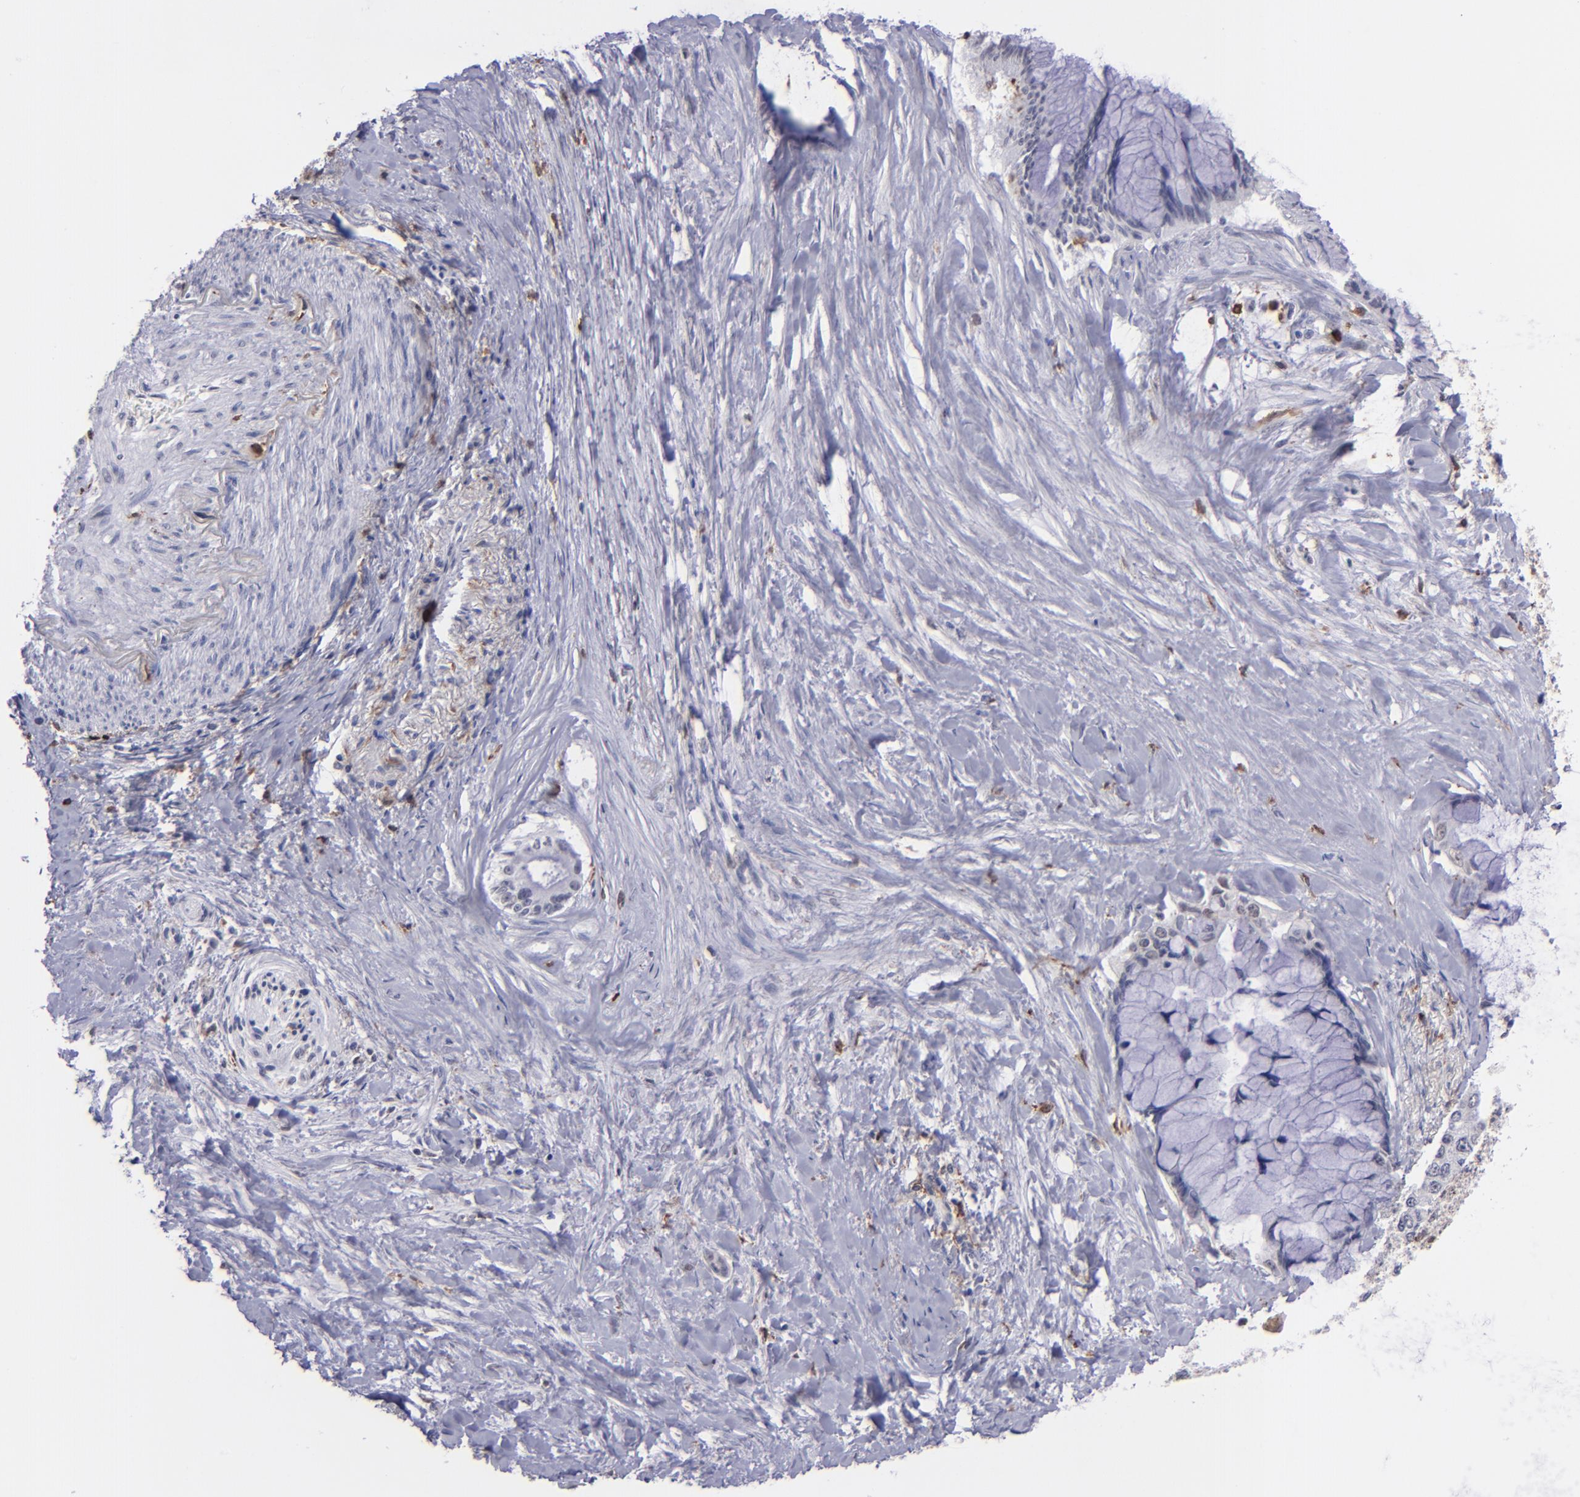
{"staining": {"intensity": "negative", "quantity": "none", "location": "none"}, "tissue": "pancreatic cancer", "cell_type": "Tumor cells", "image_type": "cancer", "snomed": [{"axis": "morphology", "description": "Adenocarcinoma, NOS"}, {"axis": "topography", "description": "Pancreas"}], "caption": "DAB (3,3'-diaminobenzidine) immunohistochemical staining of human pancreatic cancer (adenocarcinoma) exhibits no significant positivity in tumor cells.", "gene": "NCF2", "patient": {"sex": "male", "age": 59}}